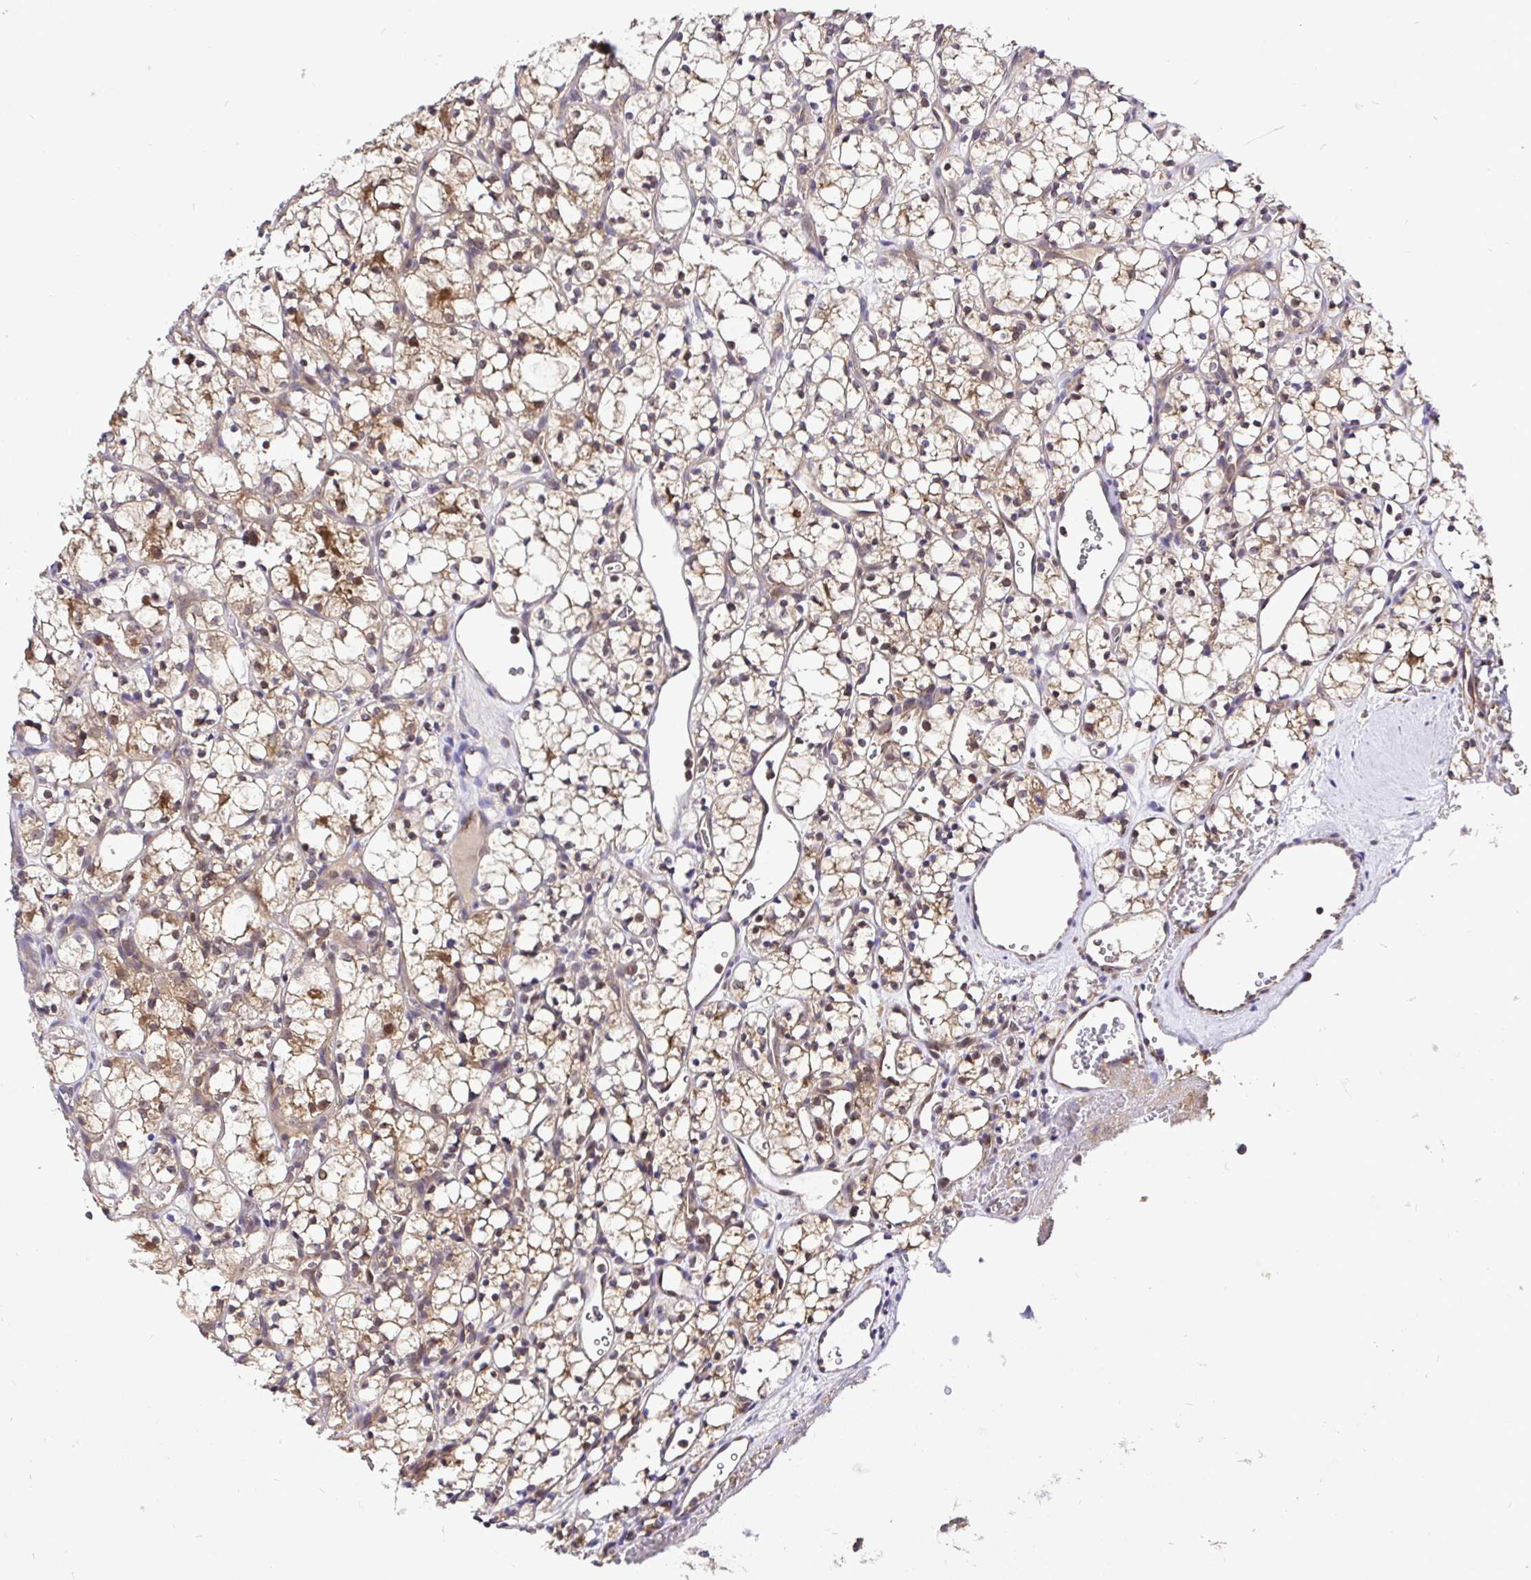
{"staining": {"intensity": "moderate", "quantity": "25%-75%", "location": "cytoplasmic/membranous"}, "tissue": "renal cancer", "cell_type": "Tumor cells", "image_type": "cancer", "snomed": [{"axis": "morphology", "description": "Adenocarcinoma, NOS"}, {"axis": "topography", "description": "Kidney"}], "caption": "High-power microscopy captured an immunohistochemistry (IHC) histopathology image of adenocarcinoma (renal), revealing moderate cytoplasmic/membranous staining in approximately 25%-75% of tumor cells. Immunohistochemistry (ihc) stains the protein in brown and the nuclei are stained blue.", "gene": "UBE2M", "patient": {"sex": "female", "age": 69}}